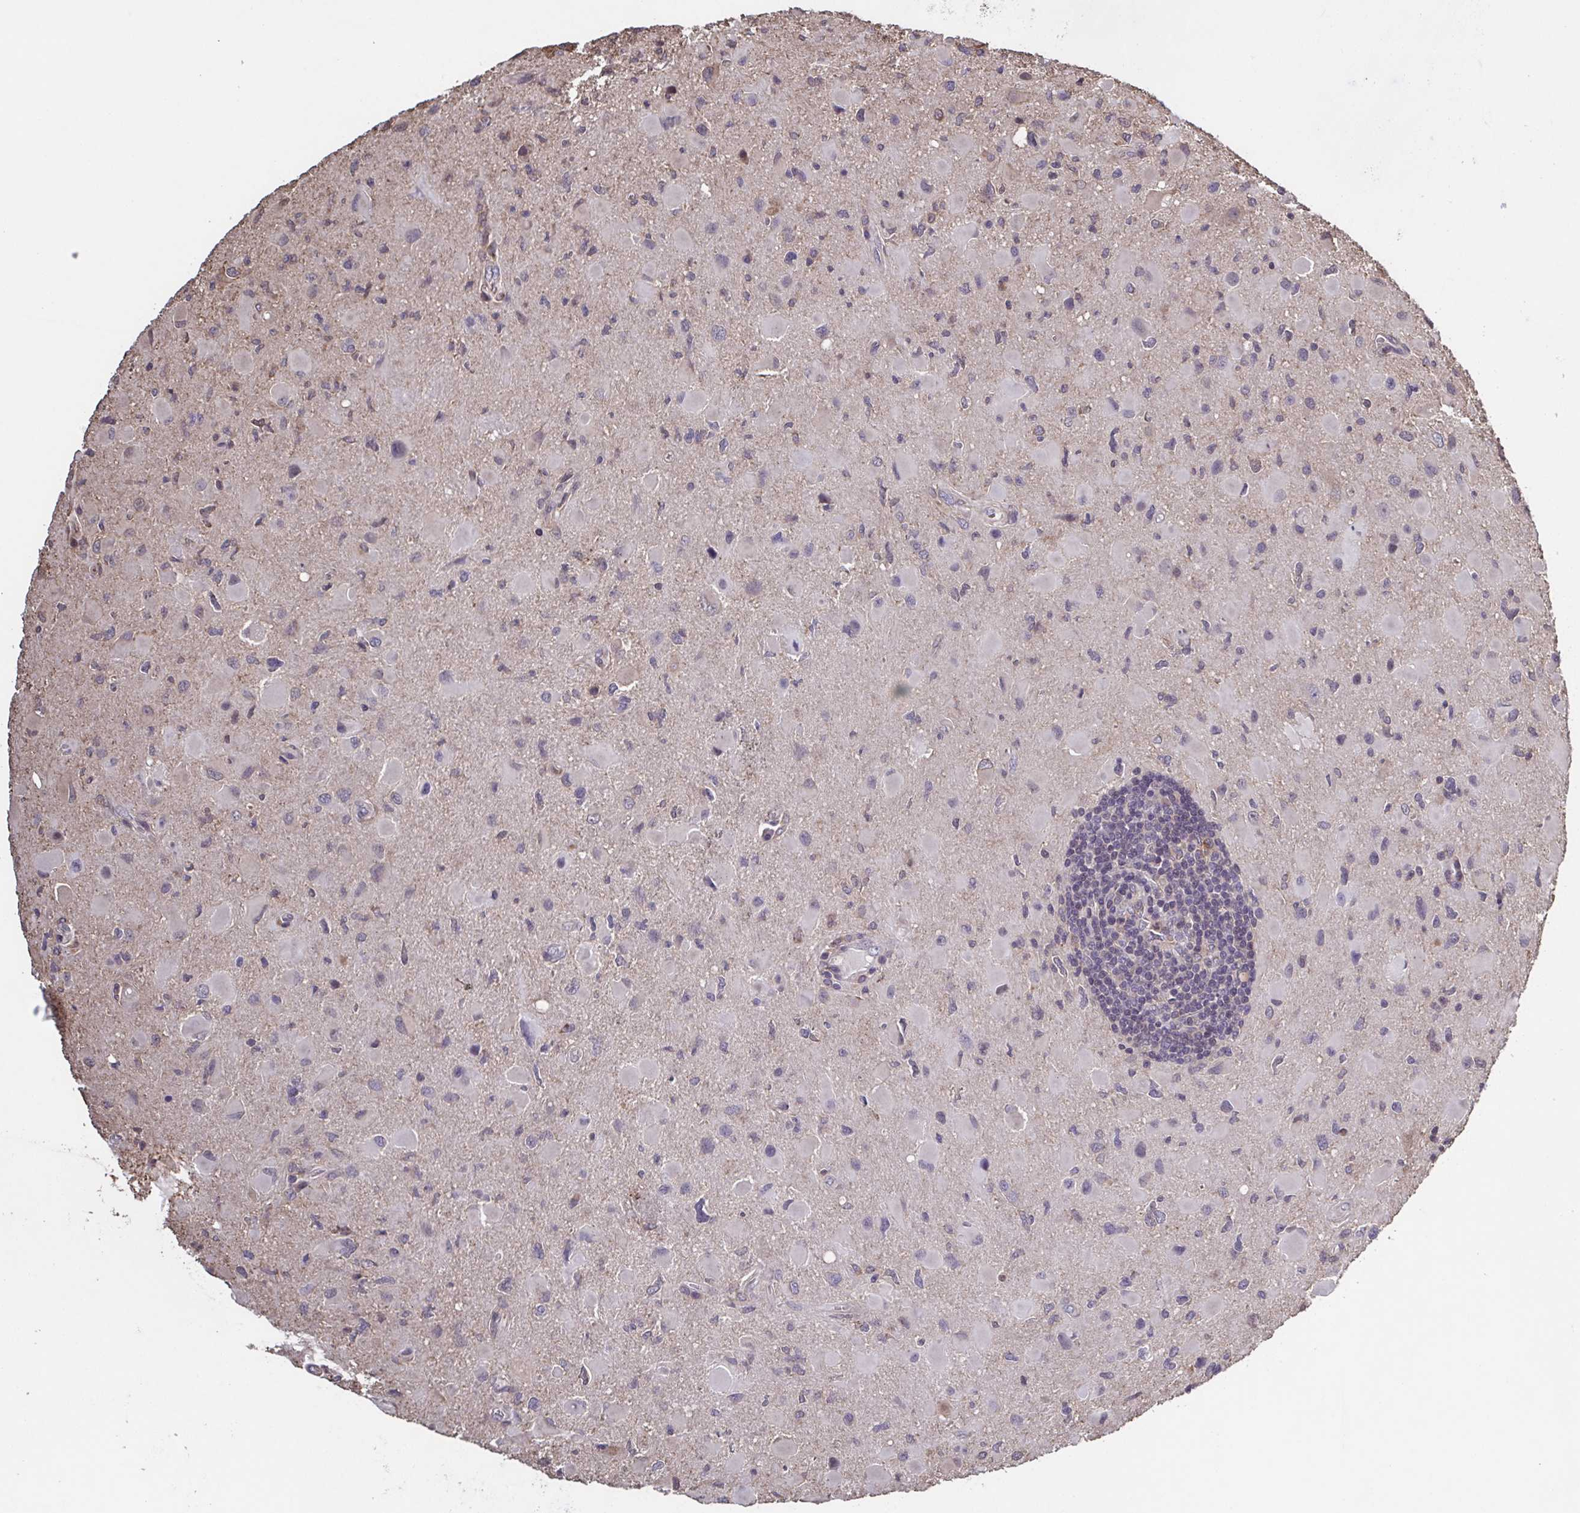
{"staining": {"intensity": "weak", "quantity": "<25%", "location": "nuclear"}, "tissue": "glioma", "cell_type": "Tumor cells", "image_type": "cancer", "snomed": [{"axis": "morphology", "description": "Glioma, malignant, Low grade"}, {"axis": "topography", "description": "Brain"}], "caption": "Immunohistochemistry (IHC) of glioma exhibits no staining in tumor cells. The staining was performed using DAB (3,3'-diaminobenzidine) to visualize the protein expression in brown, while the nuclei were stained in blue with hematoxylin (Magnification: 20x).", "gene": "ZNF200", "patient": {"sex": "female", "age": 32}}